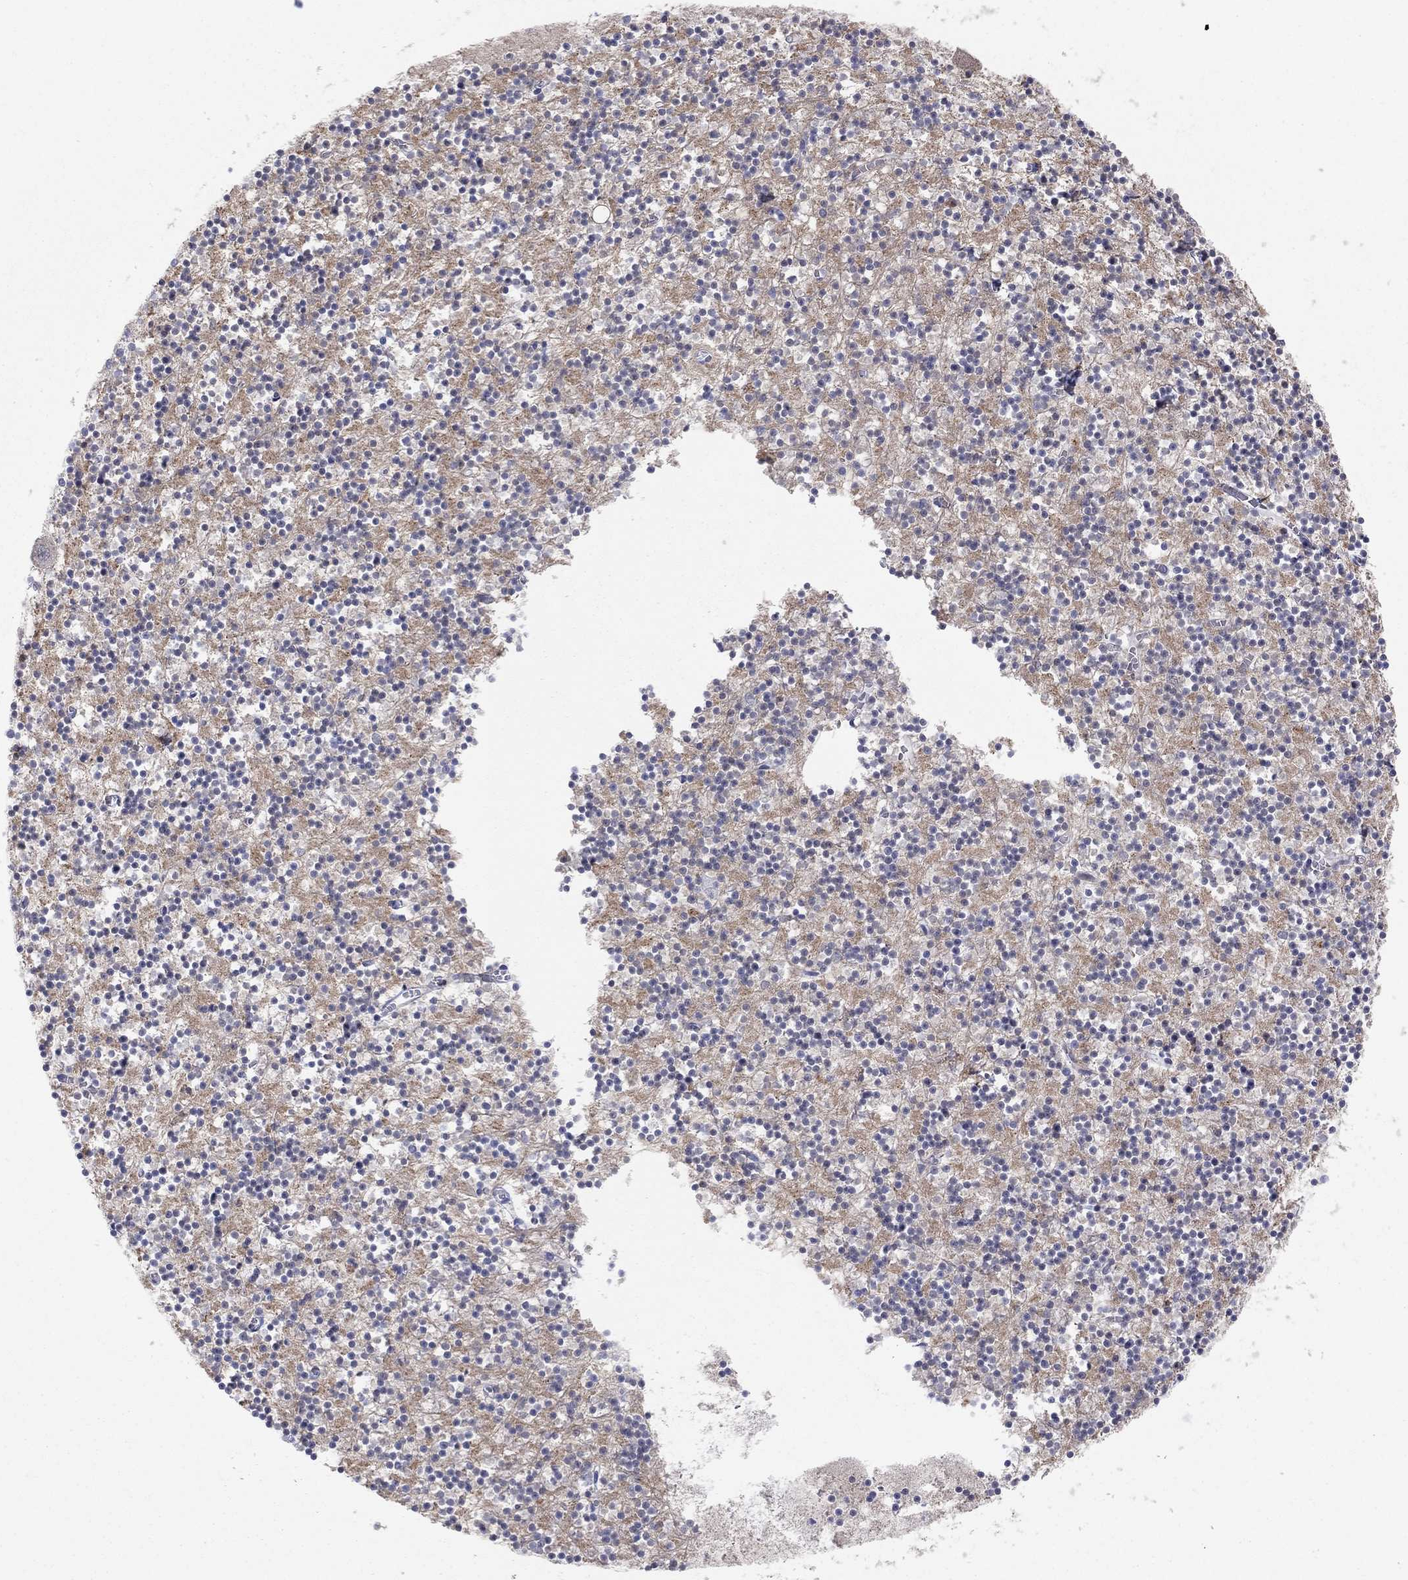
{"staining": {"intensity": "negative", "quantity": "none", "location": "none"}, "tissue": "cerebellum", "cell_type": "Cells in granular layer", "image_type": "normal", "snomed": [{"axis": "morphology", "description": "Normal tissue, NOS"}, {"axis": "topography", "description": "Cerebellum"}], "caption": "Immunohistochemistry (IHC) image of benign cerebellum stained for a protein (brown), which displays no expression in cells in granular layer.", "gene": "CPNE6", "patient": {"sex": "female", "age": 64}}